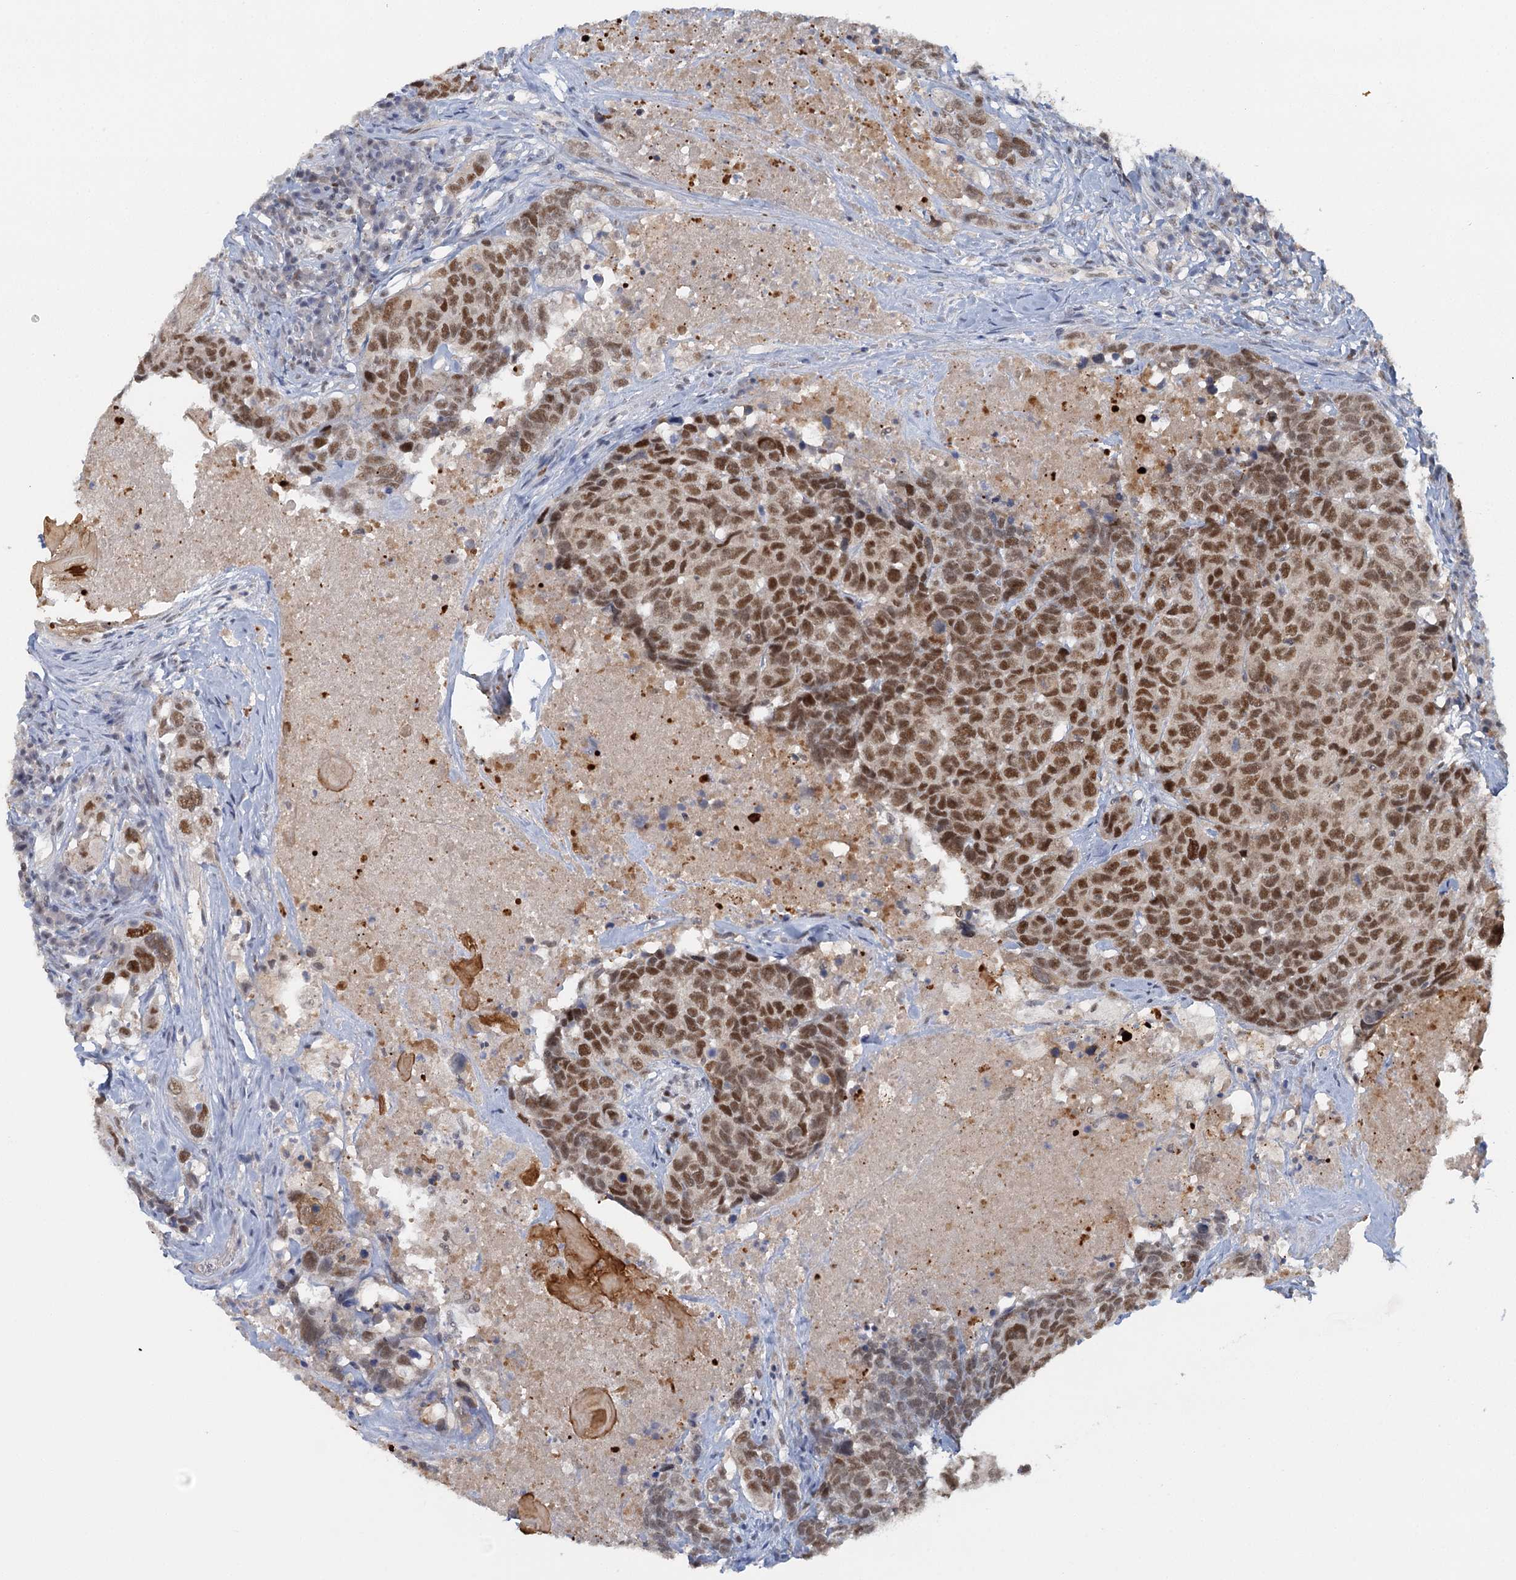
{"staining": {"intensity": "moderate", "quantity": ">75%", "location": "nuclear"}, "tissue": "head and neck cancer", "cell_type": "Tumor cells", "image_type": "cancer", "snomed": [{"axis": "morphology", "description": "Squamous cell carcinoma, NOS"}, {"axis": "topography", "description": "Head-Neck"}], "caption": "Immunohistochemical staining of head and neck cancer (squamous cell carcinoma) displays moderate nuclear protein staining in about >75% of tumor cells.", "gene": "GPATCH11", "patient": {"sex": "male", "age": 66}}